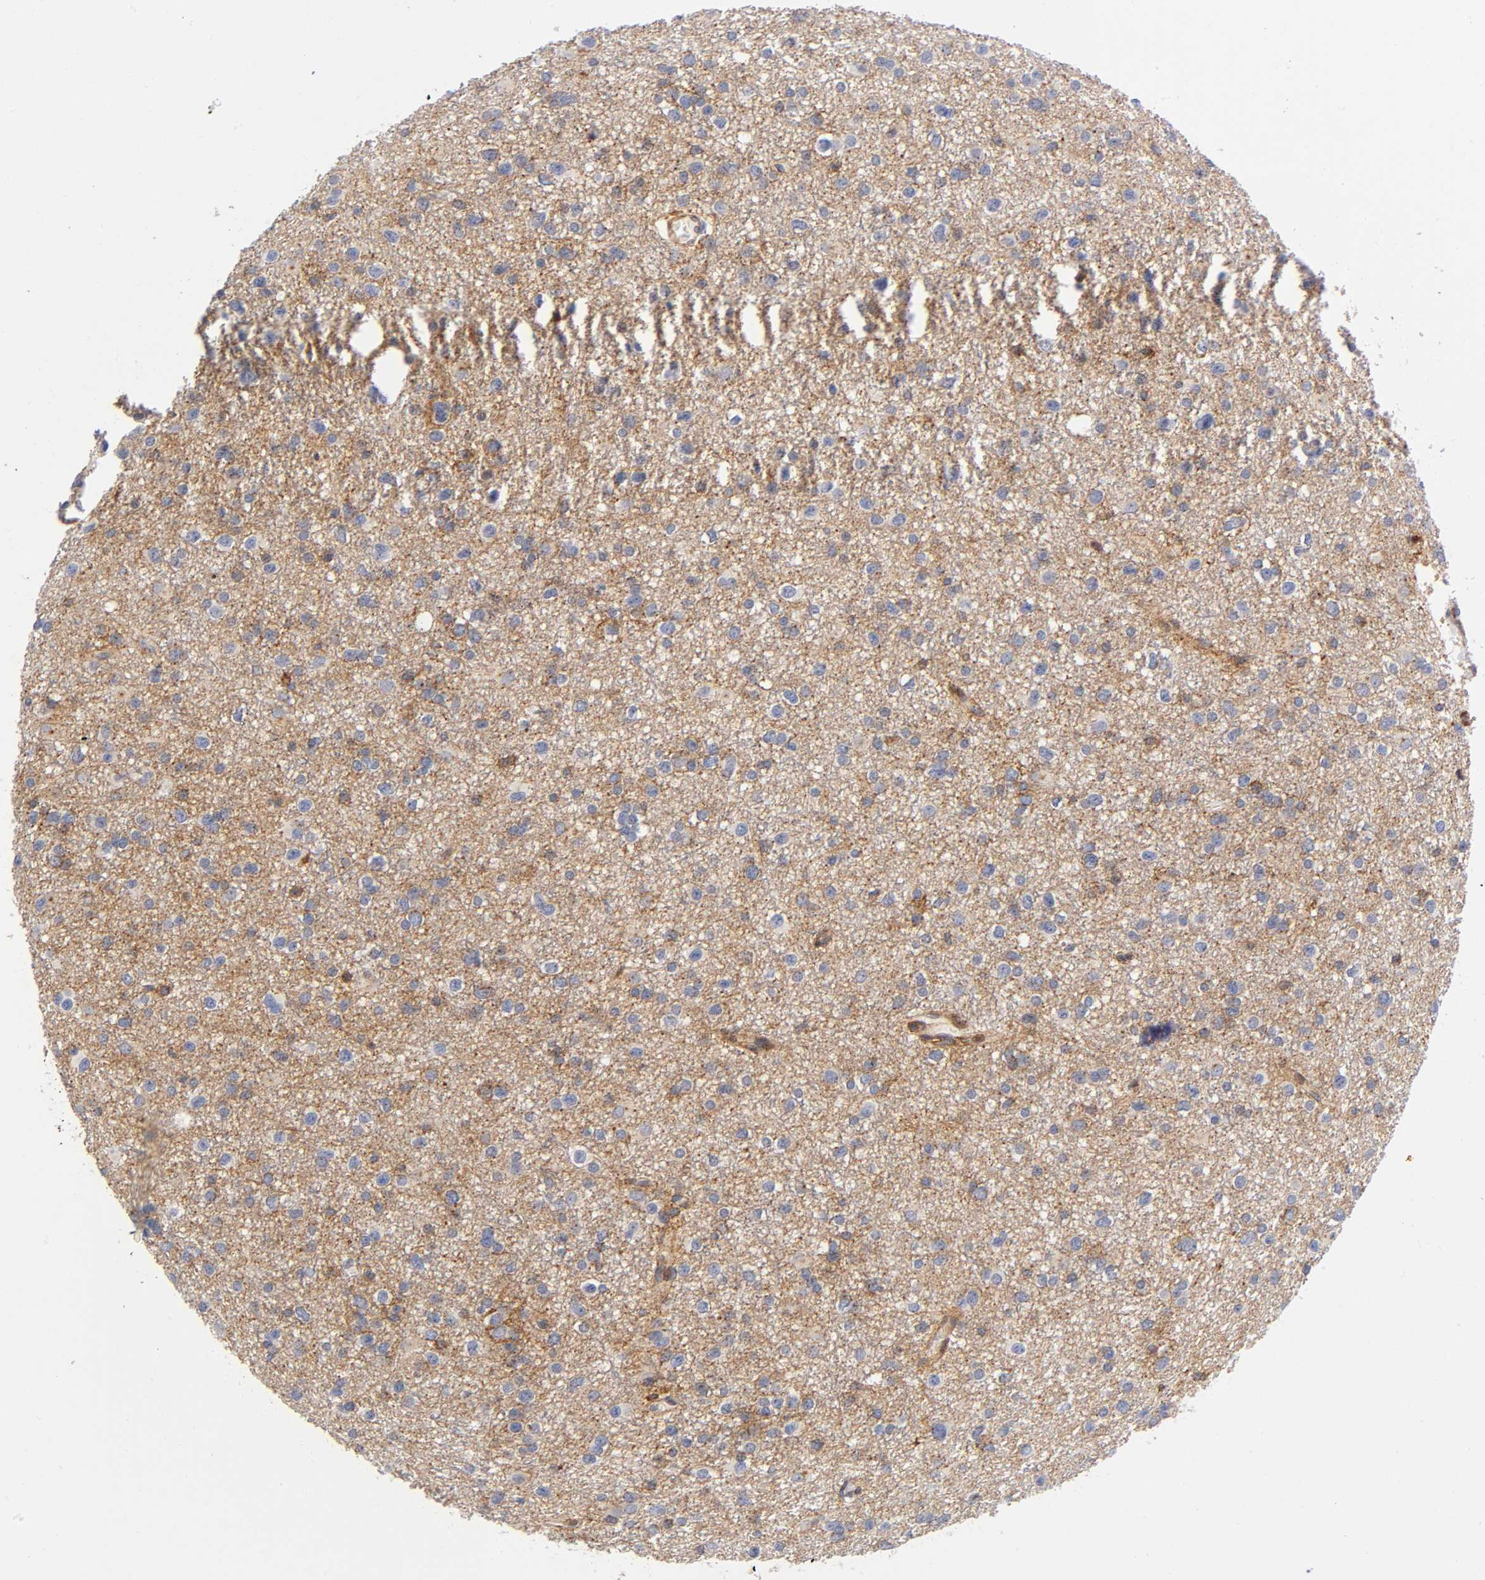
{"staining": {"intensity": "moderate", "quantity": "25%-75%", "location": "cytoplasmic/membranous"}, "tissue": "glioma", "cell_type": "Tumor cells", "image_type": "cancer", "snomed": [{"axis": "morphology", "description": "Glioma, malignant, Low grade"}, {"axis": "topography", "description": "Brain"}], "caption": "Approximately 25%-75% of tumor cells in human low-grade glioma (malignant) demonstrate moderate cytoplasmic/membranous protein positivity as visualized by brown immunohistochemical staining.", "gene": "ANXA7", "patient": {"sex": "male", "age": 42}}